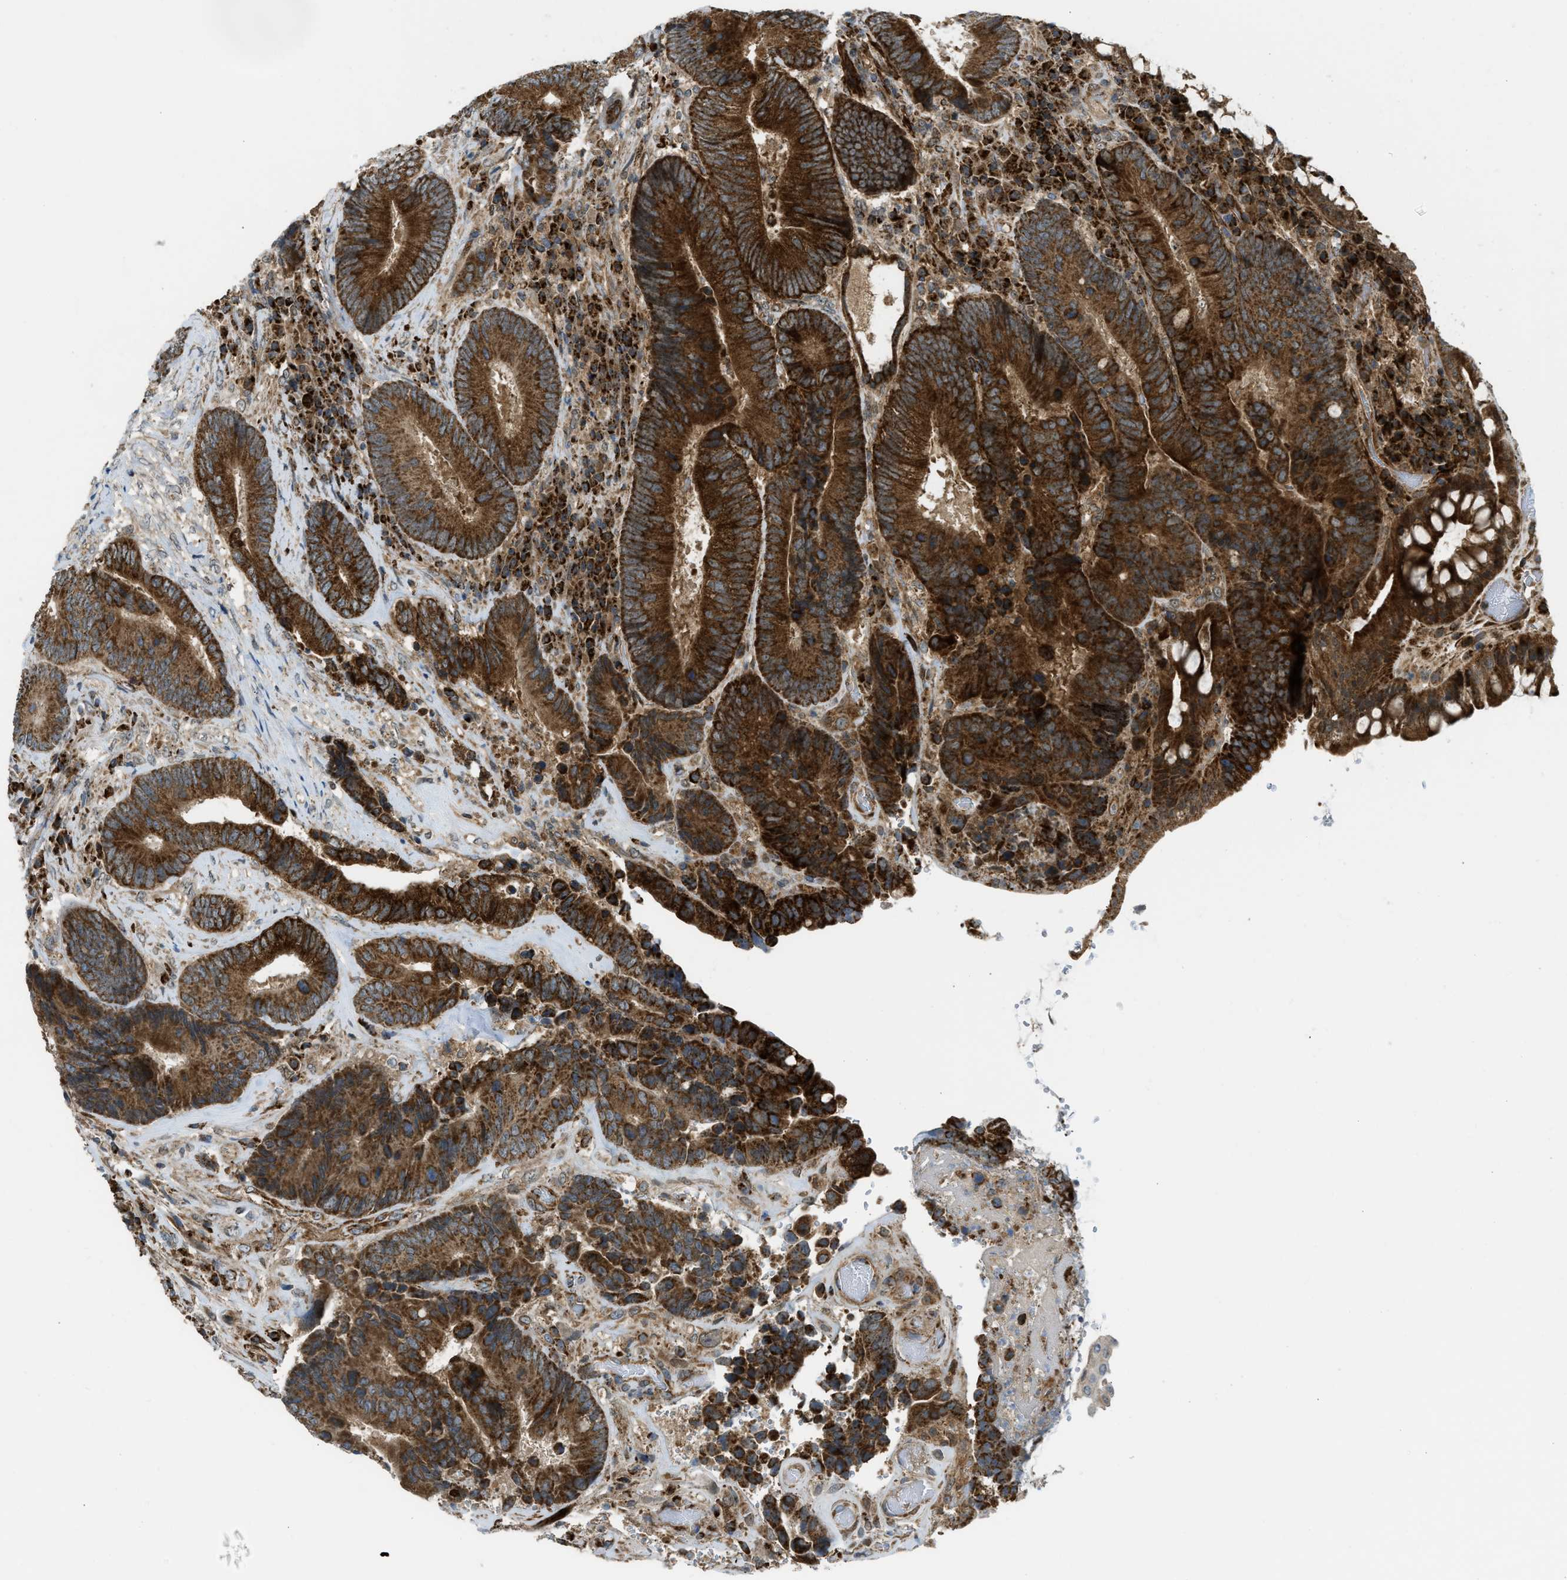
{"staining": {"intensity": "strong", "quantity": ">75%", "location": "cytoplasmic/membranous"}, "tissue": "colorectal cancer", "cell_type": "Tumor cells", "image_type": "cancer", "snomed": [{"axis": "morphology", "description": "Adenocarcinoma, NOS"}, {"axis": "topography", "description": "Rectum"}], "caption": "A brown stain shows strong cytoplasmic/membranous expression of a protein in colorectal cancer (adenocarcinoma) tumor cells. The protein of interest is stained brown, and the nuclei are stained in blue (DAB IHC with brightfield microscopy, high magnification).", "gene": "SESN2", "patient": {"sex": "female", "age": 89}}